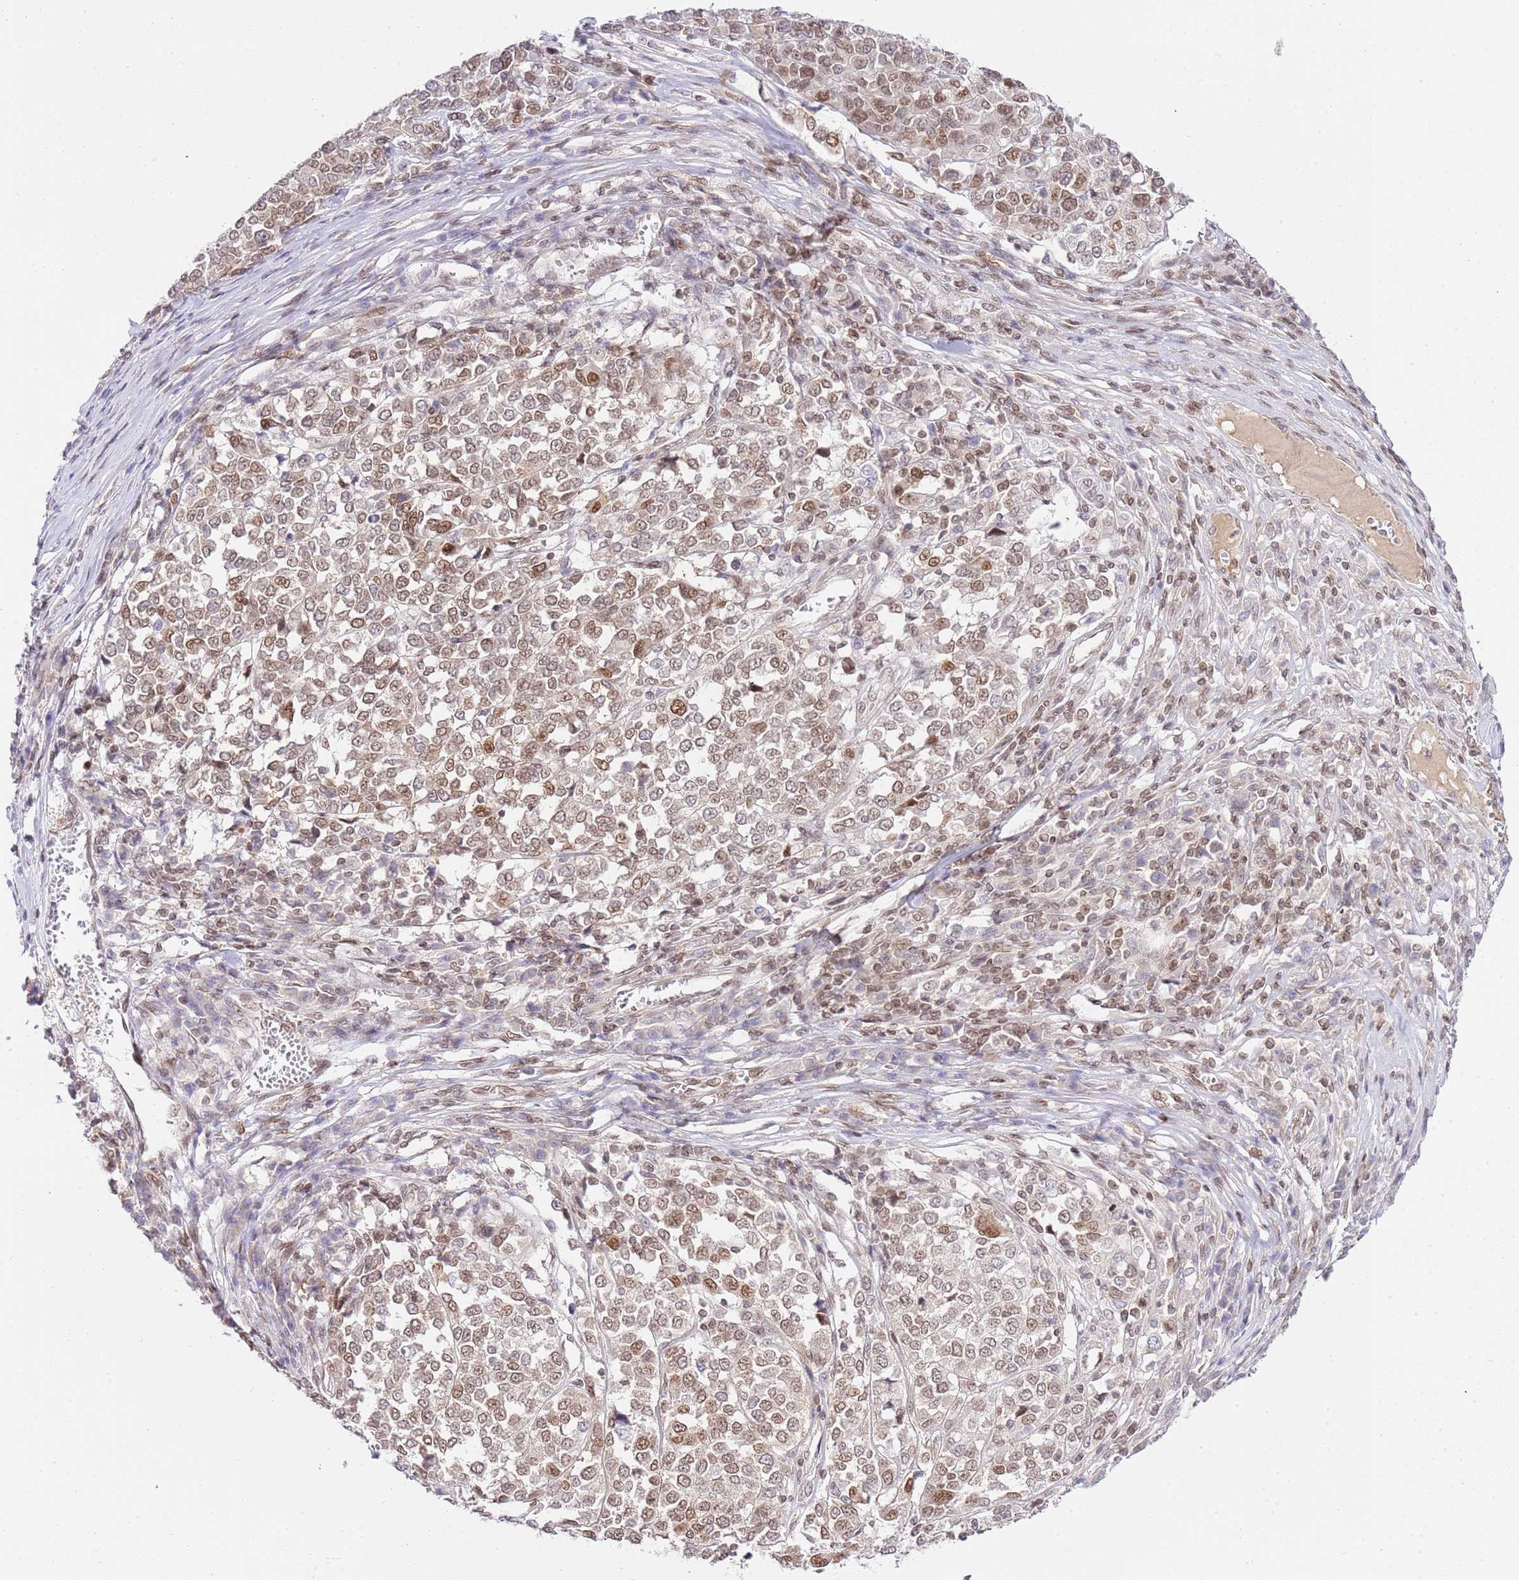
{"staining": {"intensity": "moderate", "quantity": "25%-75%", "location": "cytoplasmic/membranous,nuclear"}, "tissue": "melanoma", "cell_type": "Tumor cells", "image_type": "cancer", "snomed": [{"axis": "morphology", "description": "Malignant melanoma, Metastatic site"}, {"axis": "topography", "description": "Lymph node"}], "caption": "Immunohistochemical staining of human malignant melanoma (metastatic site) shows medium levels of moderate cytoplasmic/membranous and nuclear staining in about 25%-75% of tumor cells.", "gene": "TRIM37", "patient": {"sex": "male", "age": 44}}